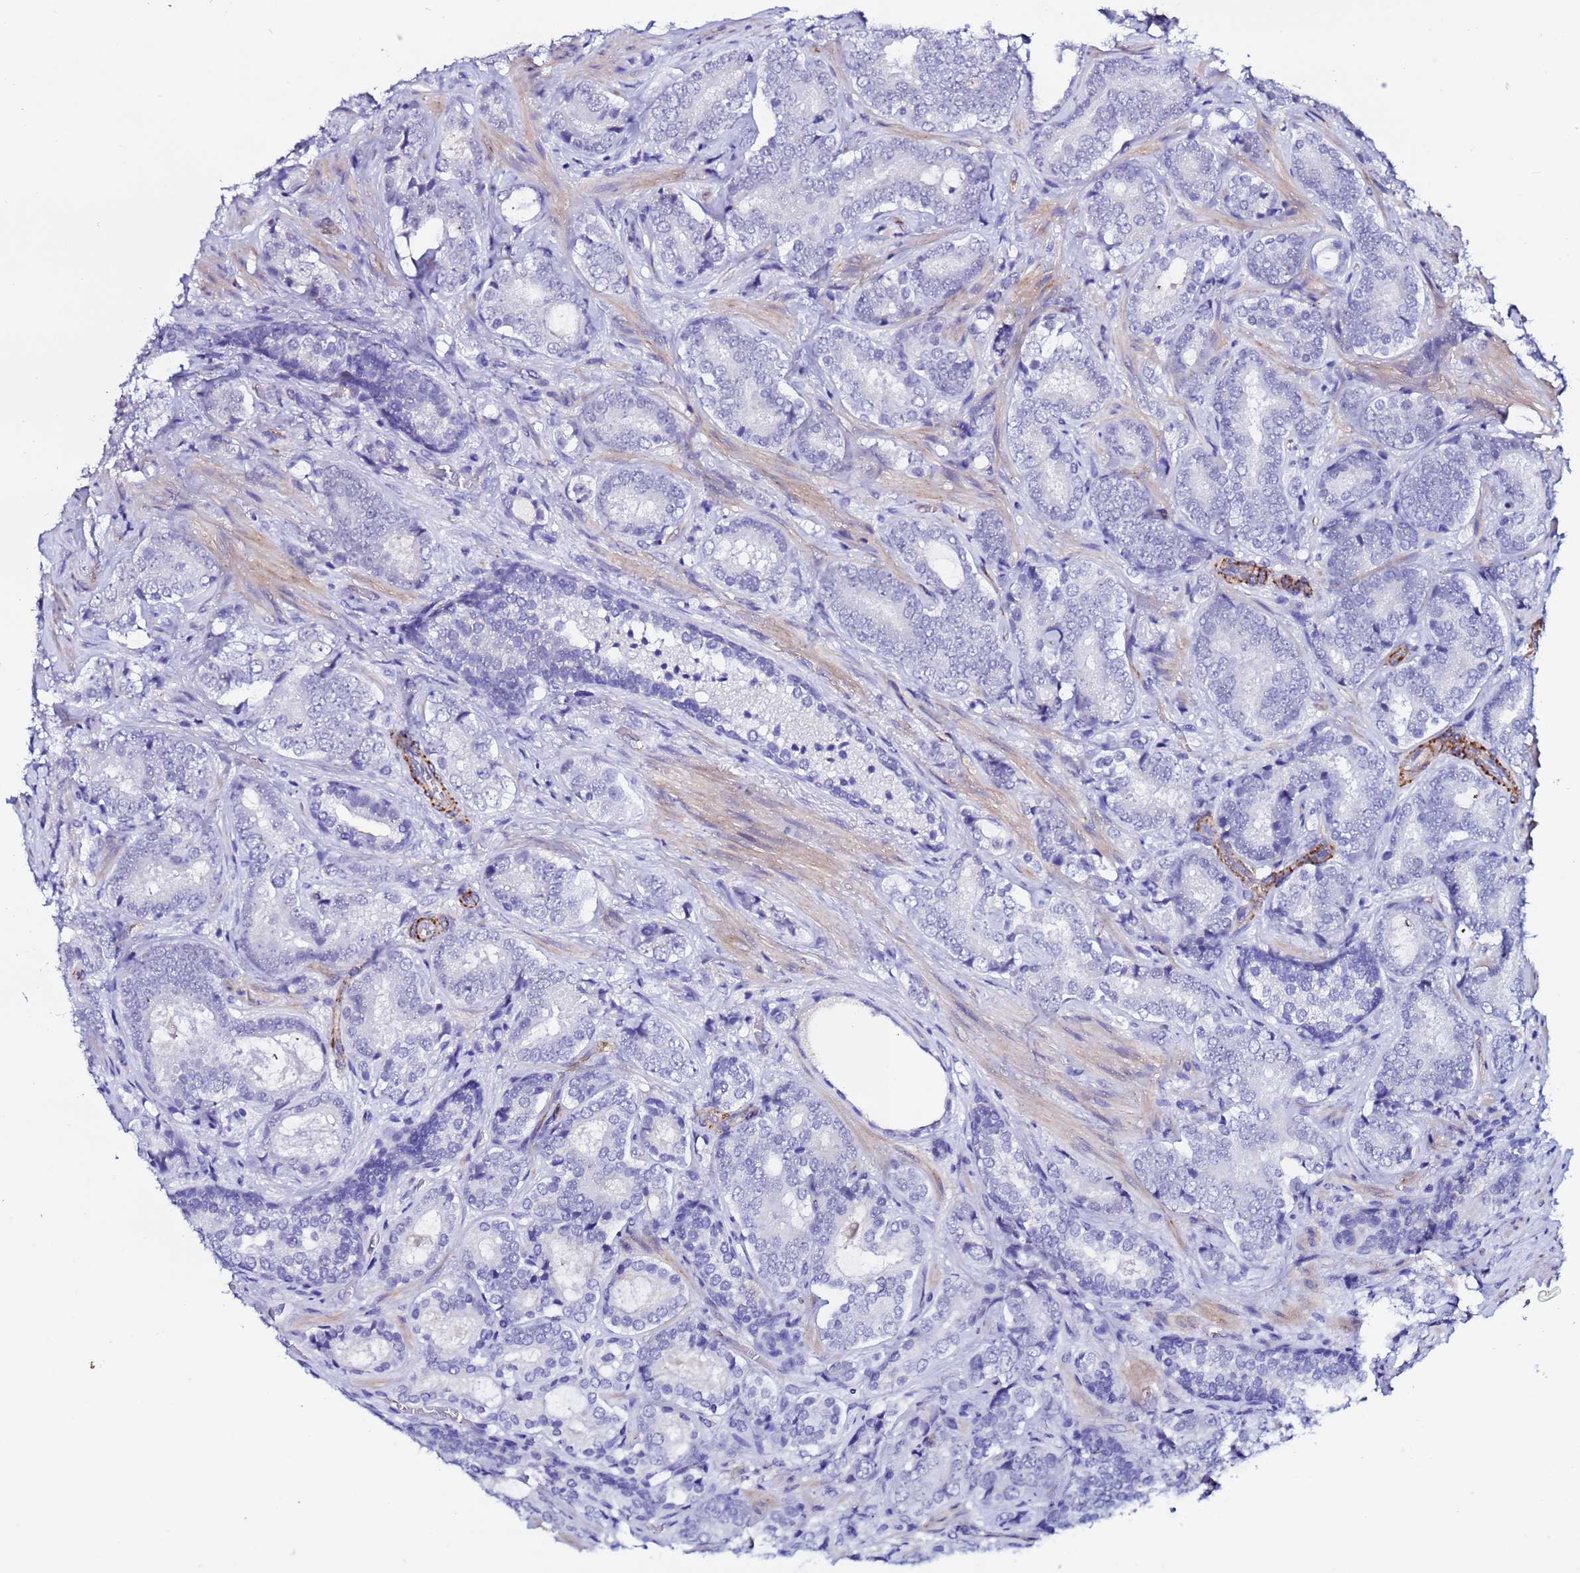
{"staining": {"intensity": "negative", "quantity": "none", "location": "none"}, "tissue": "prostate cancer", "cell_type": "Tumor cells", "image_type": "cancer", "snomed": [{"axis": "morphology", "description": "Adenocarcinoma, Low grade"}, {"axis": "topography", "description": "Prostate"}], "caption": "IHC micrograph of human adenocarcinoma (low-grade) (prostate) stained for a protein (brown), which exhibits no staining in tumor cells.", "gene": "DEFB104A", "patient": {"sex": "male", "age": 58}}